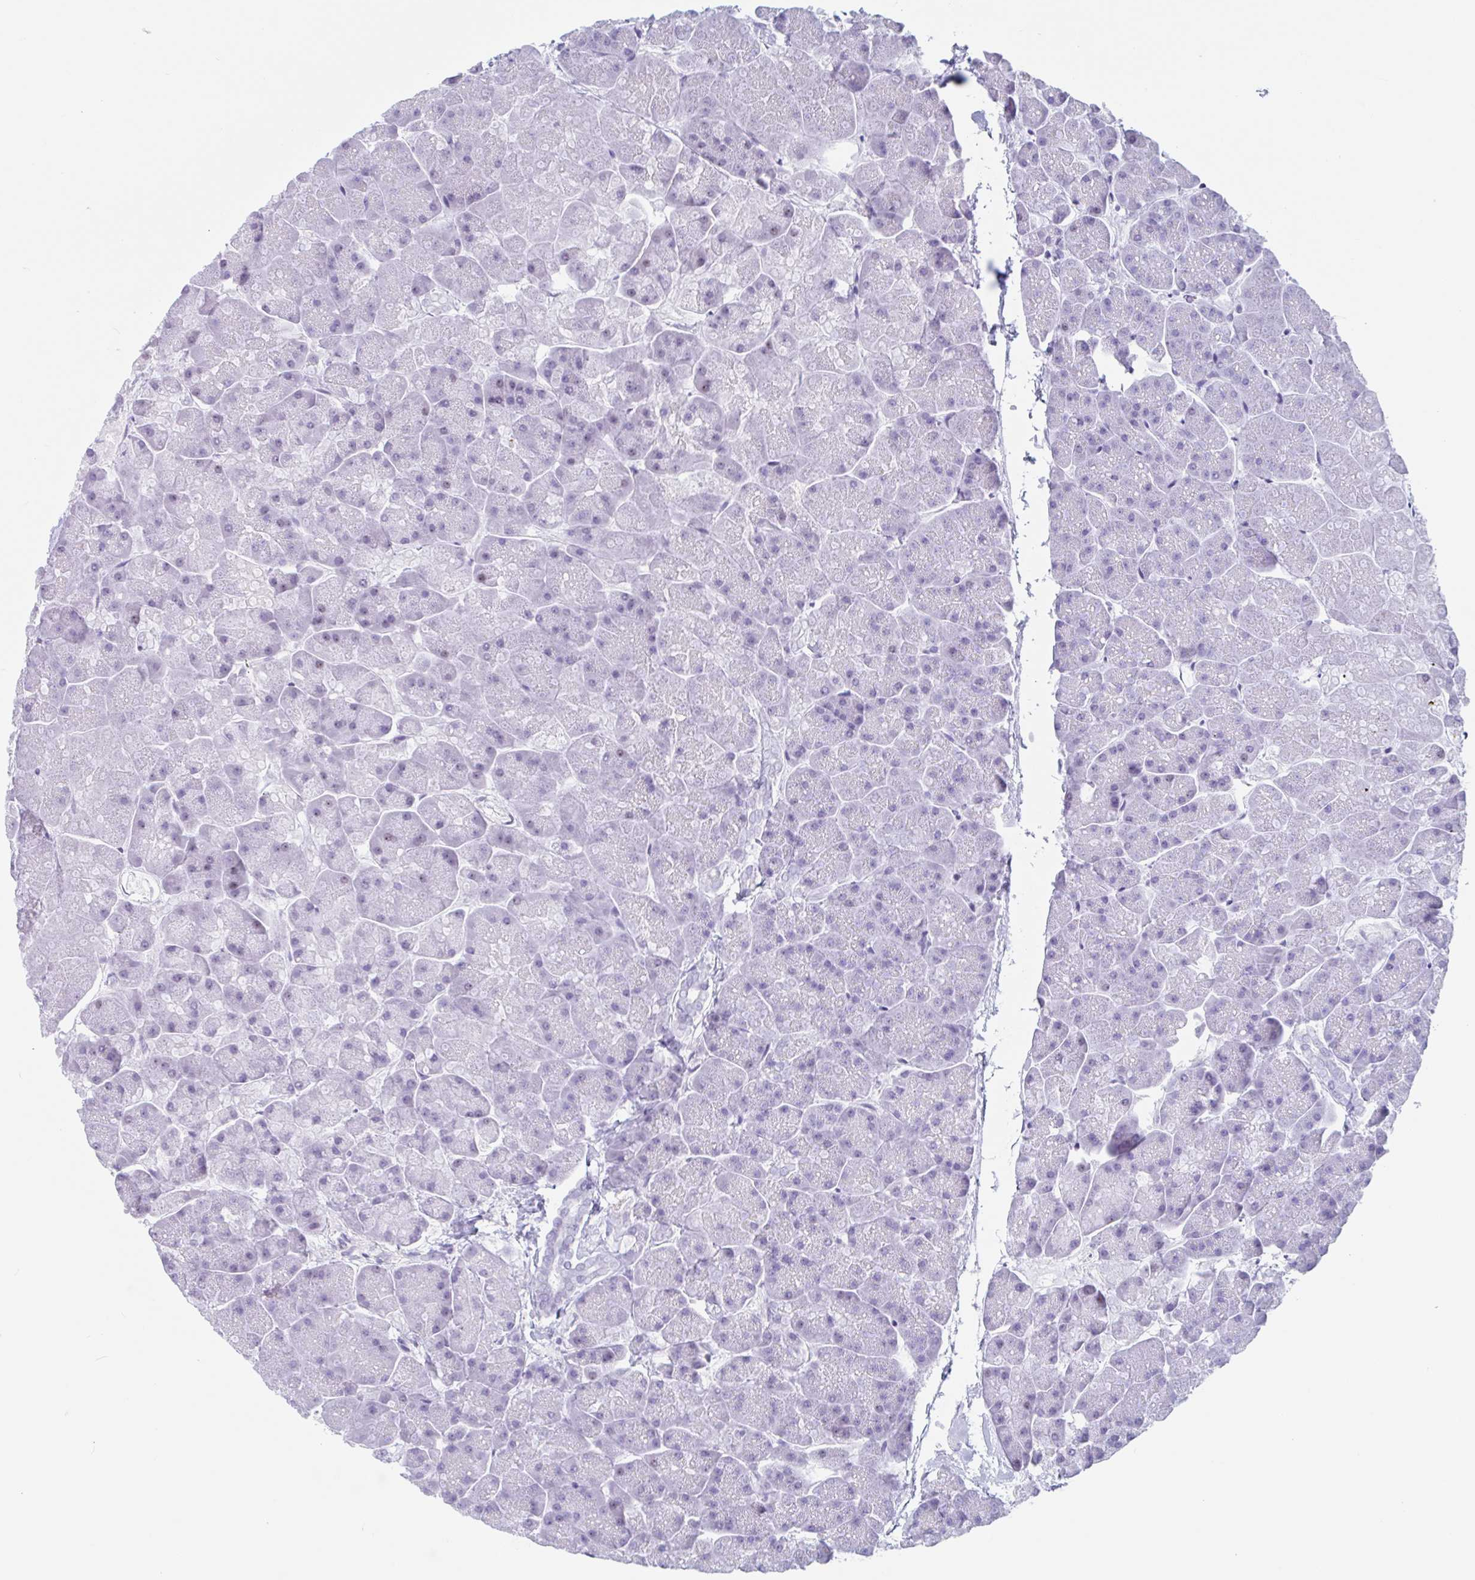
{"staining": {"intensity": "moderate", "quantity": "<25%", "location": "nuclear"}, "tissue": "pancreas", "cell_type": "Exocrine glandular cells", "image_type": "normal", "snomed": [{"axis": "morphology", "description": "Normal tissue, NOS"}, {"axis": "topography", "description": "Pancreas"}, {"axis": "topography", "description": "Peripheral nerve tissue"}], "caption": "A low amount of moderate nuclear expression is present in about <25% of exocrine glandular cells in normal pancreas.", "gene": "LENG9", "patient": {"sex": "male", "age": 54}}